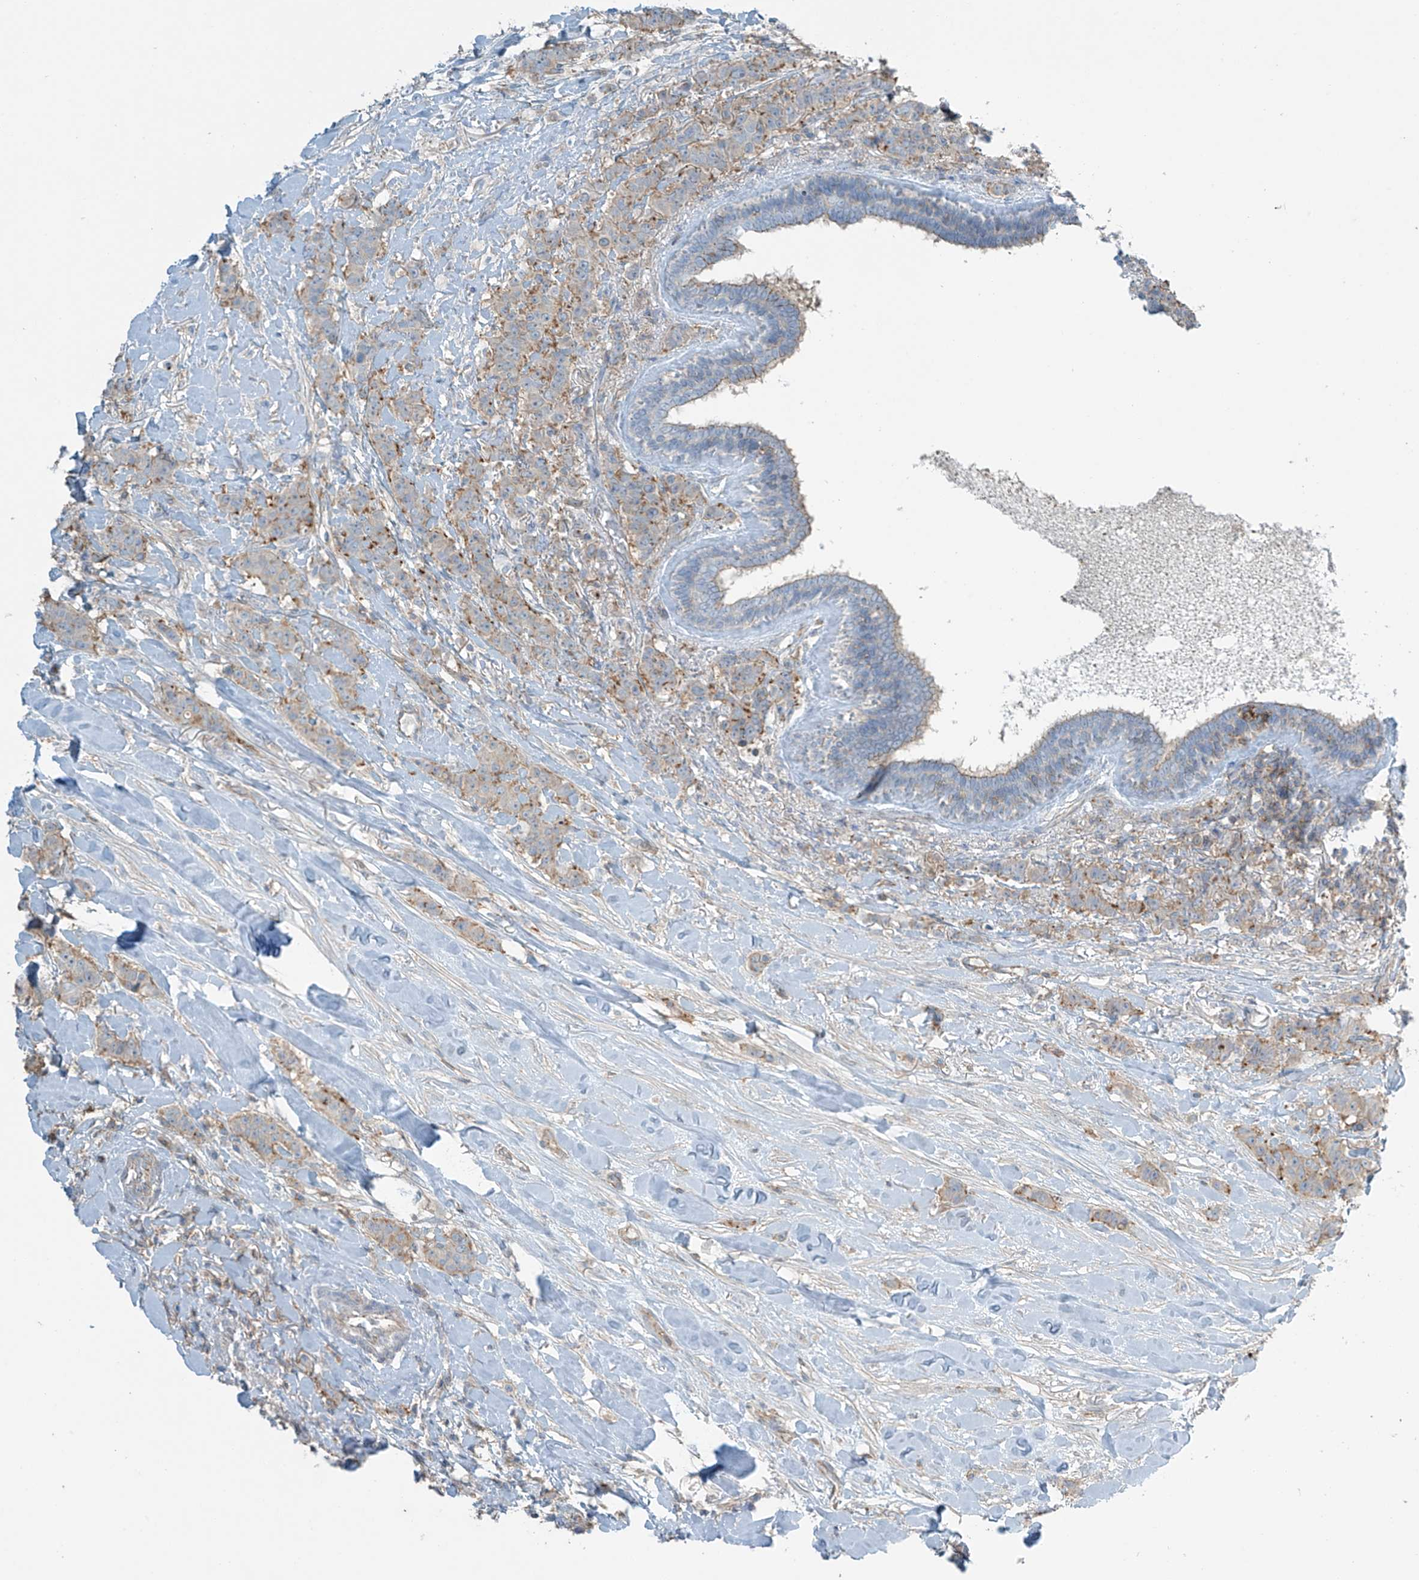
{"staining": {"intensity": "moderate", "quantity": "<25%", "location": "cytoplasmic/membranous"}, "tissue": "breast cancer", "cell_type": "Tumor cells", "image_type": "cancer", "snomed": [{"axis": "morphology", "description": "Duct carcinoma"}, {"axis": "topography", "description": "Breast"}], "caption": "This is a histology image of immunohistochemistry staining of breast cancer, which shows moderate expression in the cytoplasmic/membranous of tumor cells.", "gene": "SLC9A2", "patient": {"sex": "female", "age": 40}}